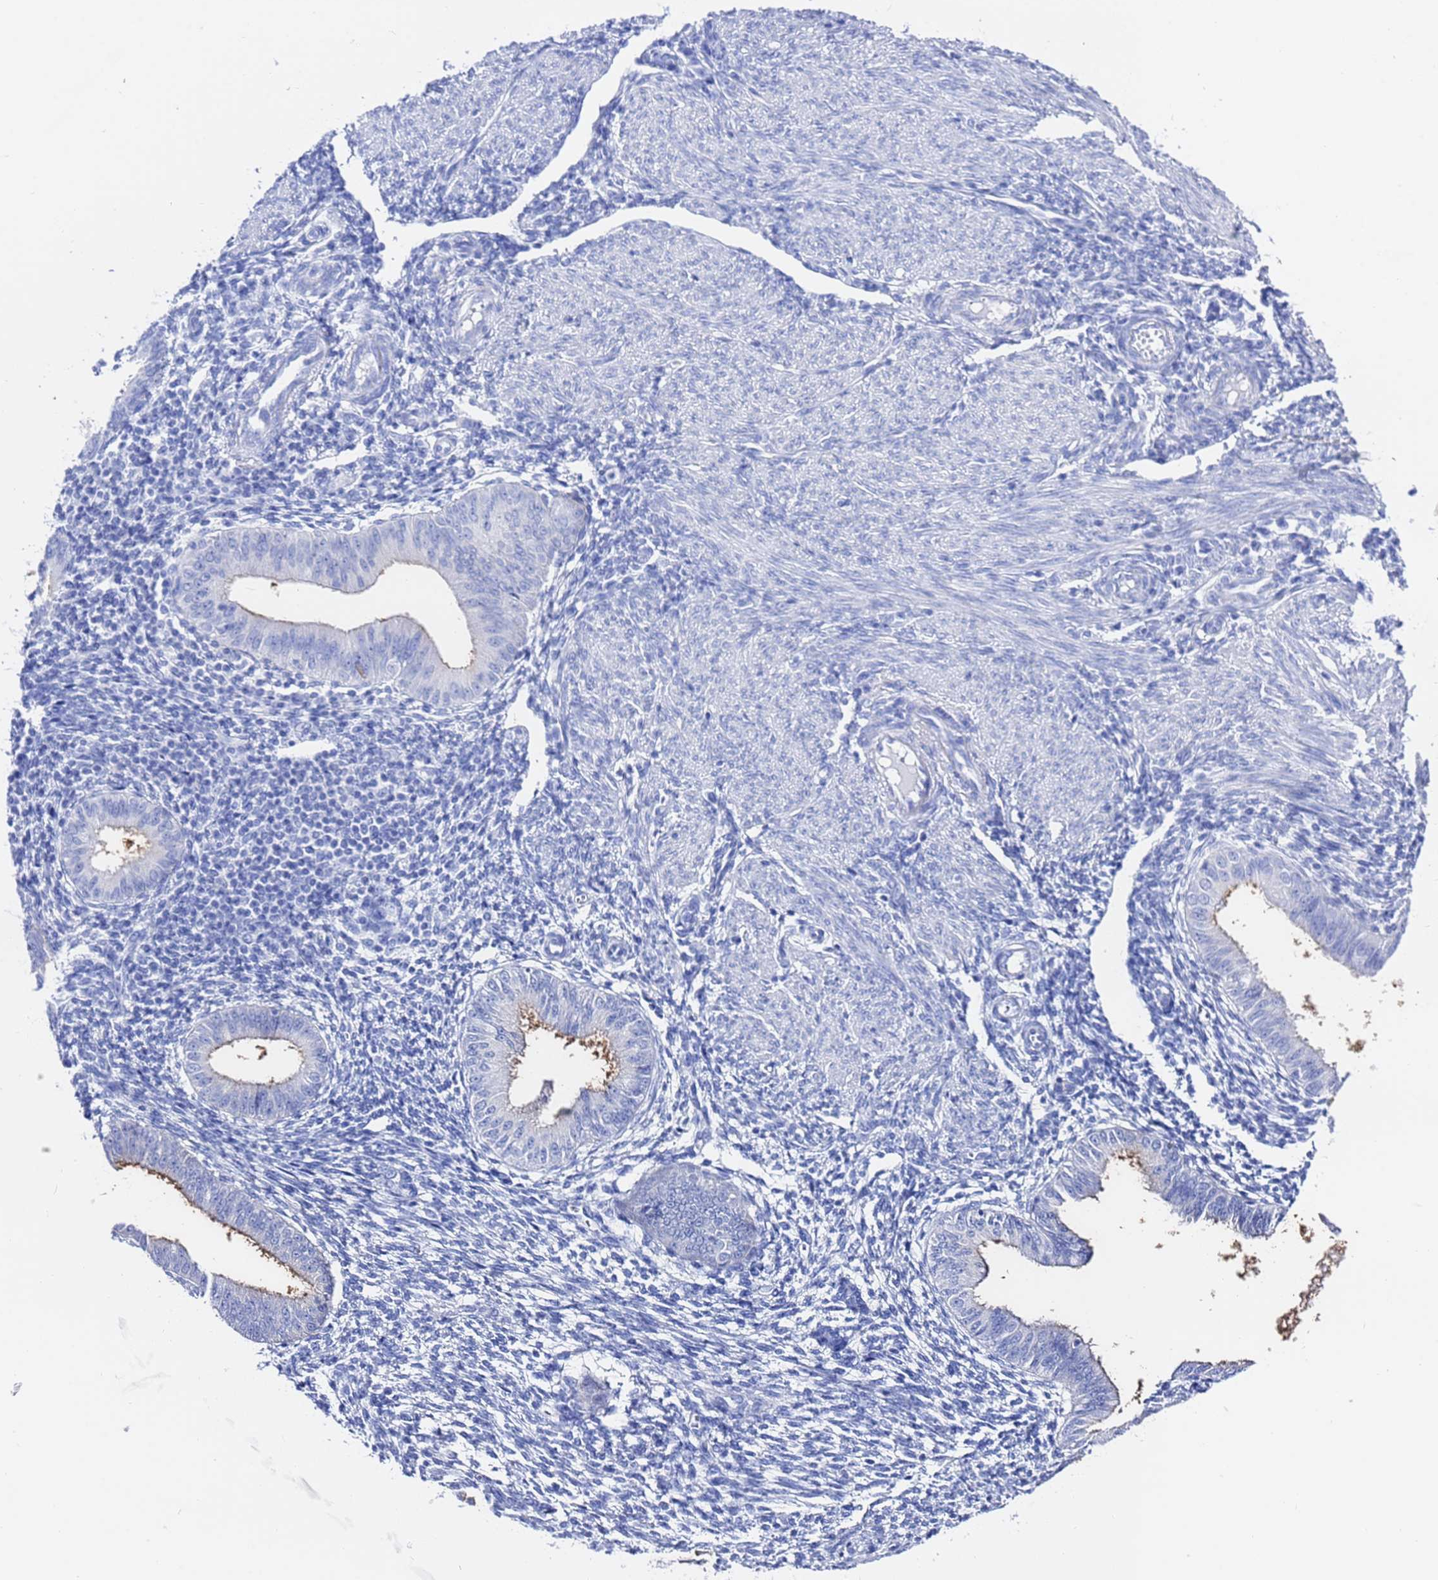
{"staining": {"intensity": "negative", "quantity": "none", "location": "none"}, "tissue": "endometrium", "cell_type": "Cells in endometrial stroma", "image_type": "normal", "snomed": [{"axis": "morphology", "description": "Normal tissue, NOS"}, {"axis": "topography", "description": "Uterus"}, {"axis": "topography", "description": "Endometrium"}], "caption": "Cells in endometrial stroma are negative for brown protein staining in unremarkable endometrium. (DAB immunohistochemistry, high magnification).", "gene": "GGT1", "patient": {"sex": "female", "age": 48}}